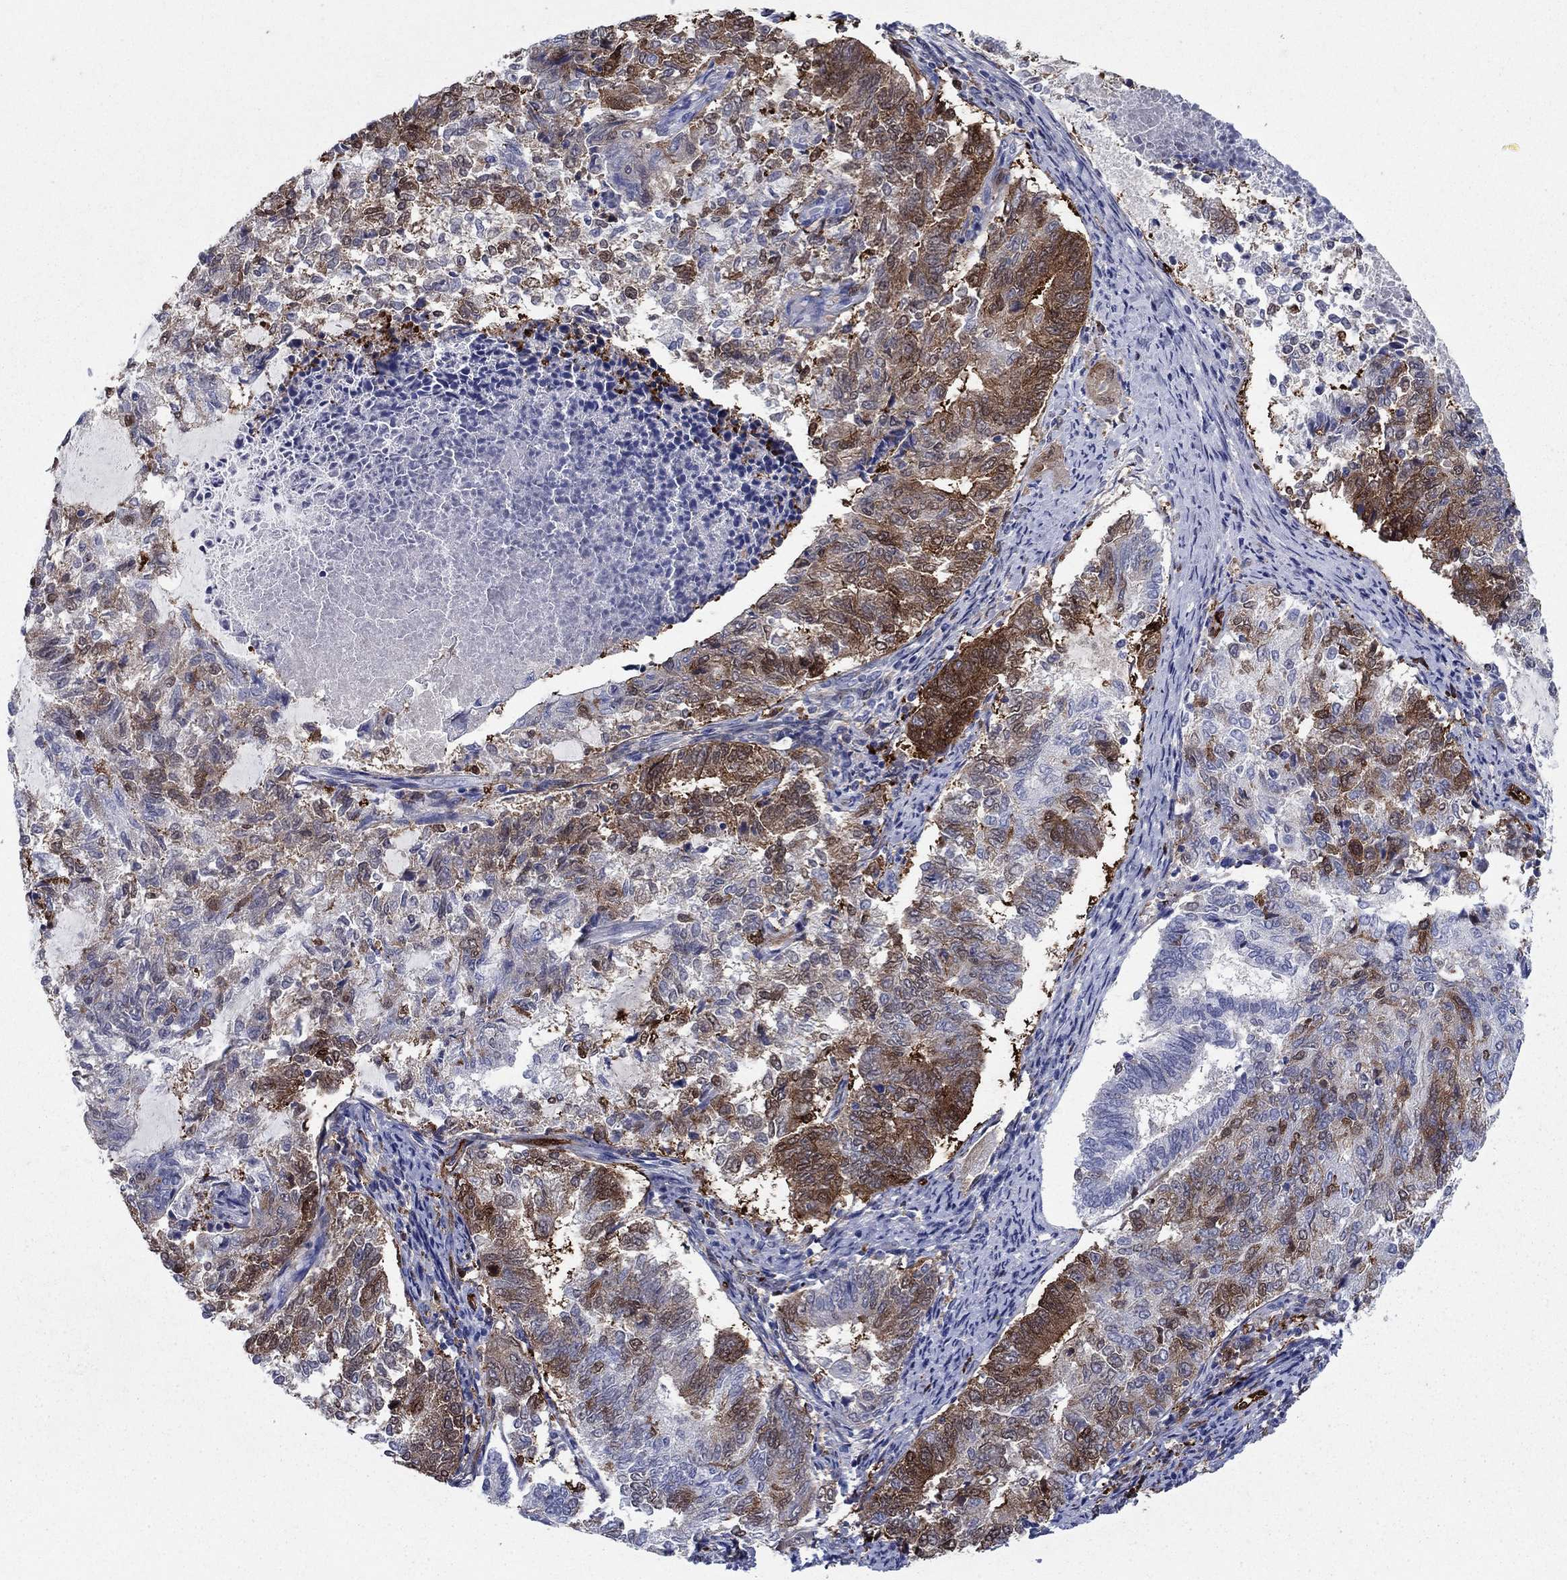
{"staining": {"intensity": "strong", "quantity": "25%-75%", "location": "cytoplasmic/membranous"}, "tissue": "endometrial cancer", "cell_type": "Tumor cells", "image_type": "cancer", "snomed": [{"axis": "morphology", "description": "Adenocarcinoma, NOS"}, {"axis": "topography", "description": "Endometrium"}], "caption": "Immunohistochemical staining of endometrial cancer demonstrates strong cytoplasmic/membranous protein expression in about 25%-75% of tumor cells.", "gene": "STMN1", "patient": {"sex": "female", "age": 65}}